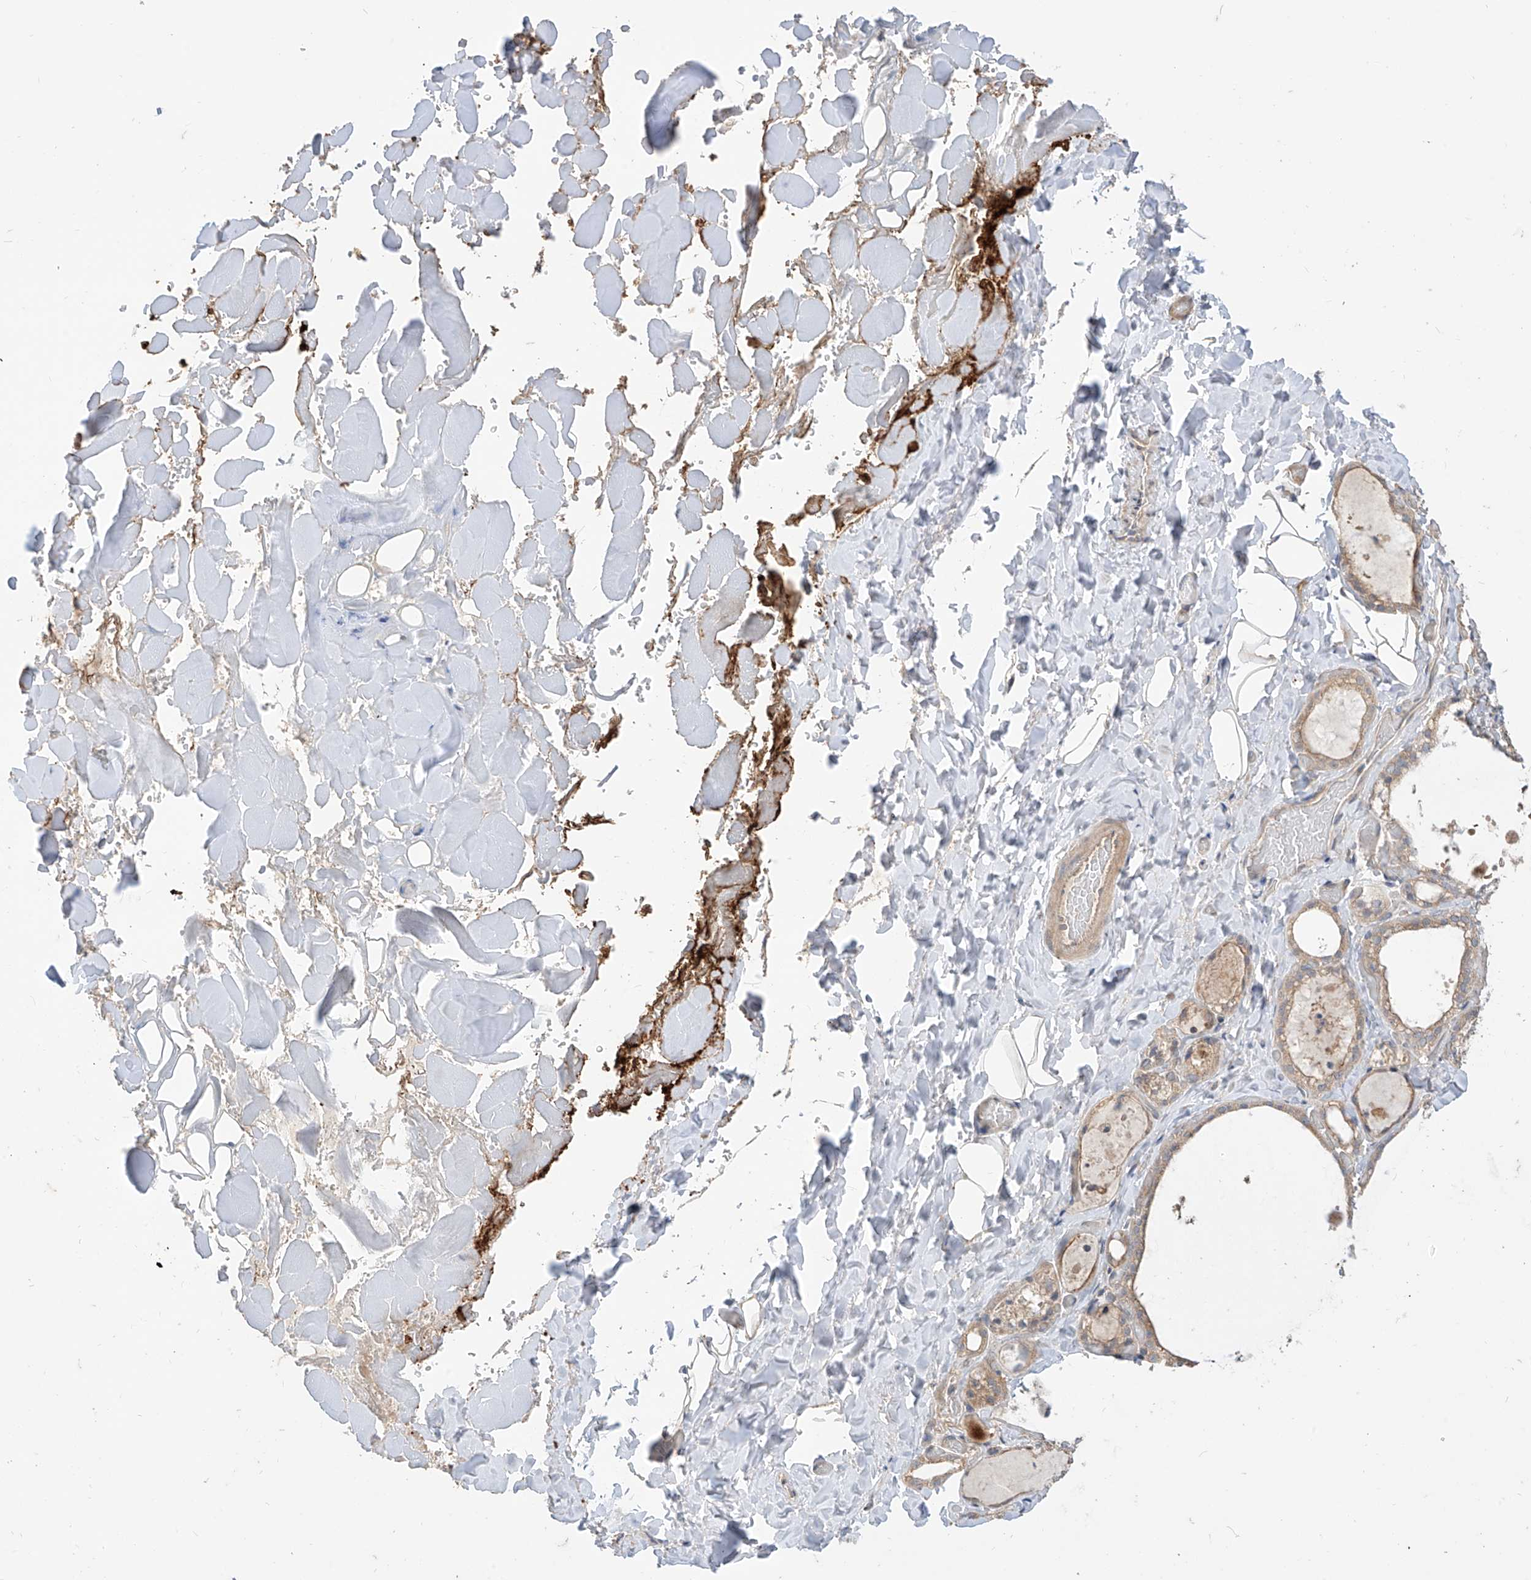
{"staining": {"intensity": "weak", "quantity": ">75%", "location": "cytoplasmic/membranous"}, "tissue": "thyroid gland", "cell_type": "Glandular cells", "image_type": "normal", "snomed": [{"axis": "morphology", "description": "Normal tissue, NOS"}, {"axis": "topography", "description": "Thyroid gland"}], "caption": "A high-resolution image shows IHC staining of normal thyroid gland, which displays weak cytoplasmic/membranous positivity in approximately >75% of glandular cells.", "gene": "MTUS2", "patient": {"sex": "female", "age": 44}}